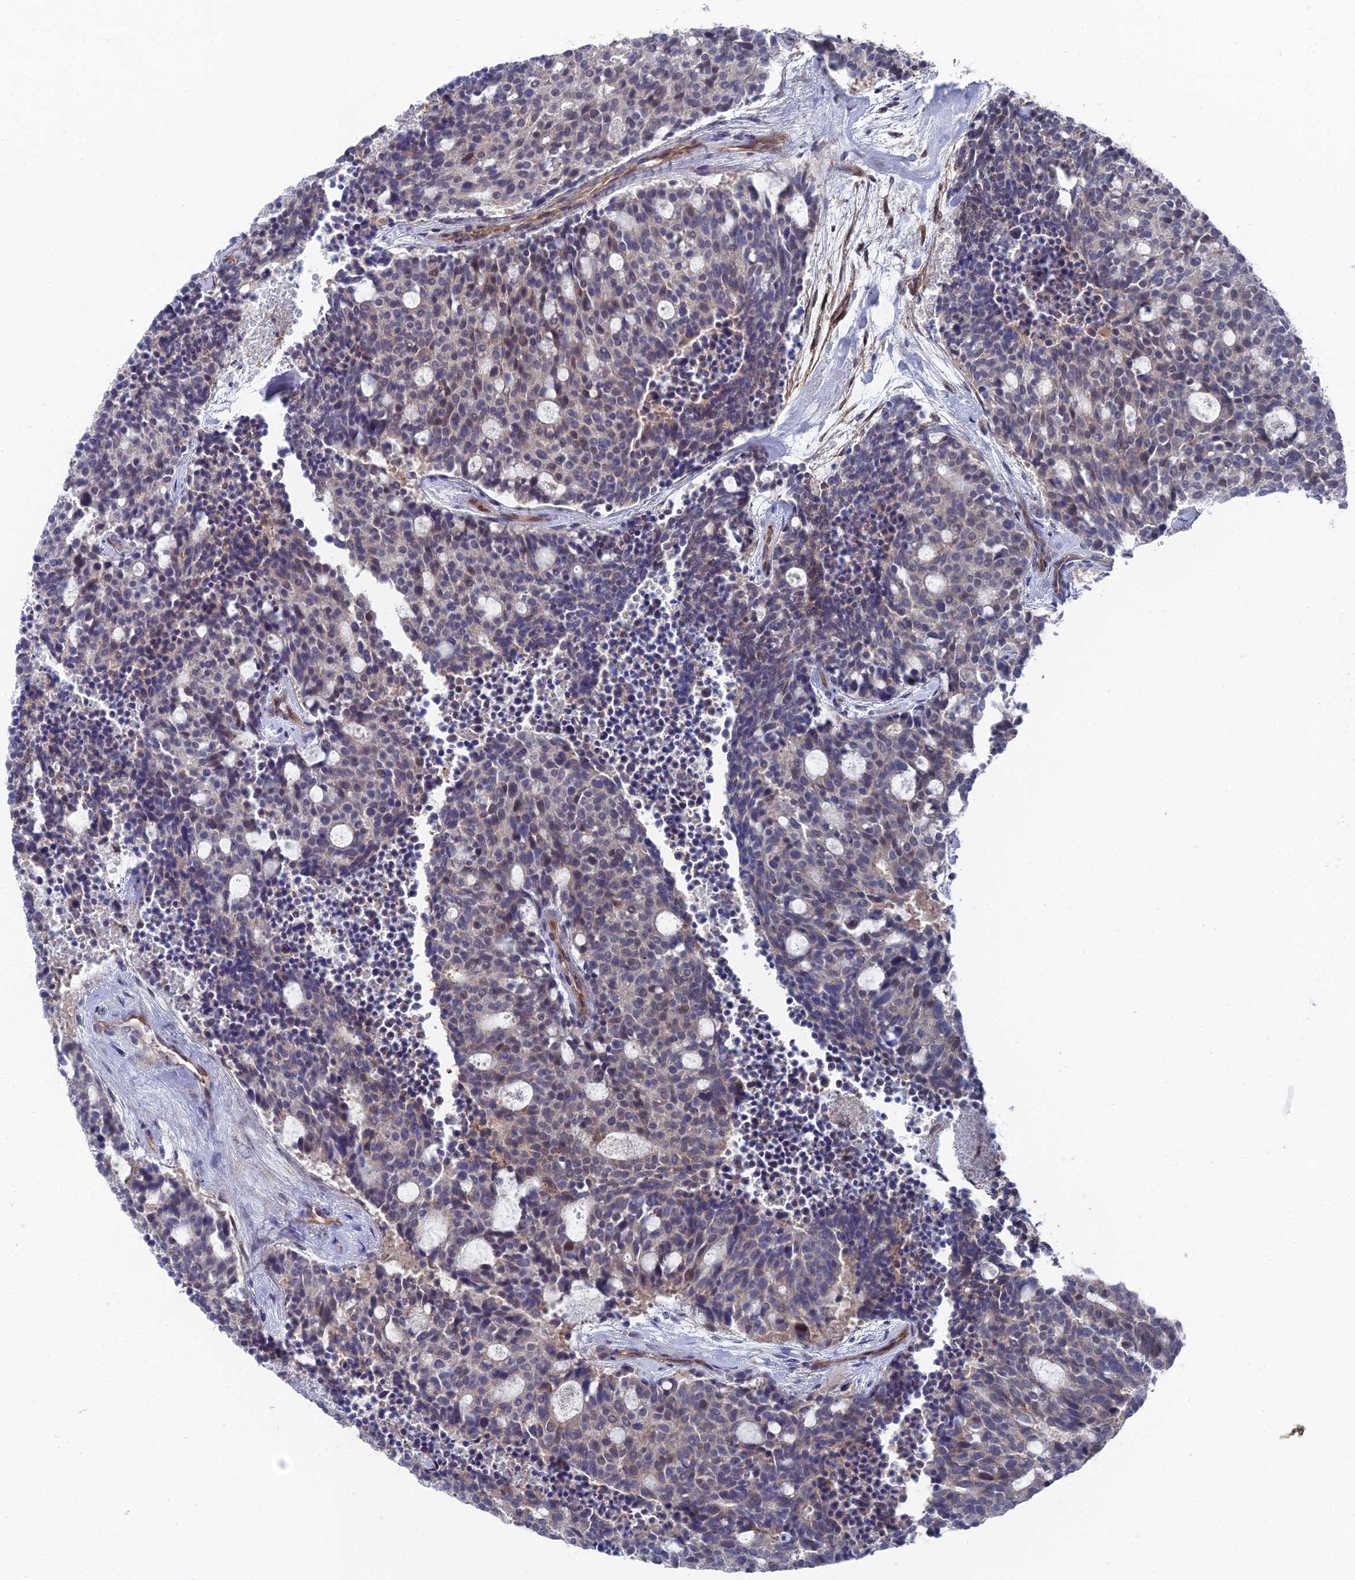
{"staining": {"intensity": "weak", "quantity": "<25%", "location": "cytoplasmic/membranous"}, "tissue": "carcinoid", "cell_type": "Tumor cells", "image_type": "cancer", "snomed": [{"axis": "morphology", "description": "Carcinoid, malignant, NOS"}, {"axis": "topography", "description": "Pancreas"}], "caption": "Tumor cells are negative for protein expression in human malignant carcinoid. Nuclei are stained in blue.", "gene": "UNC5D", "patient": {"sex": "female", "age": 54}}